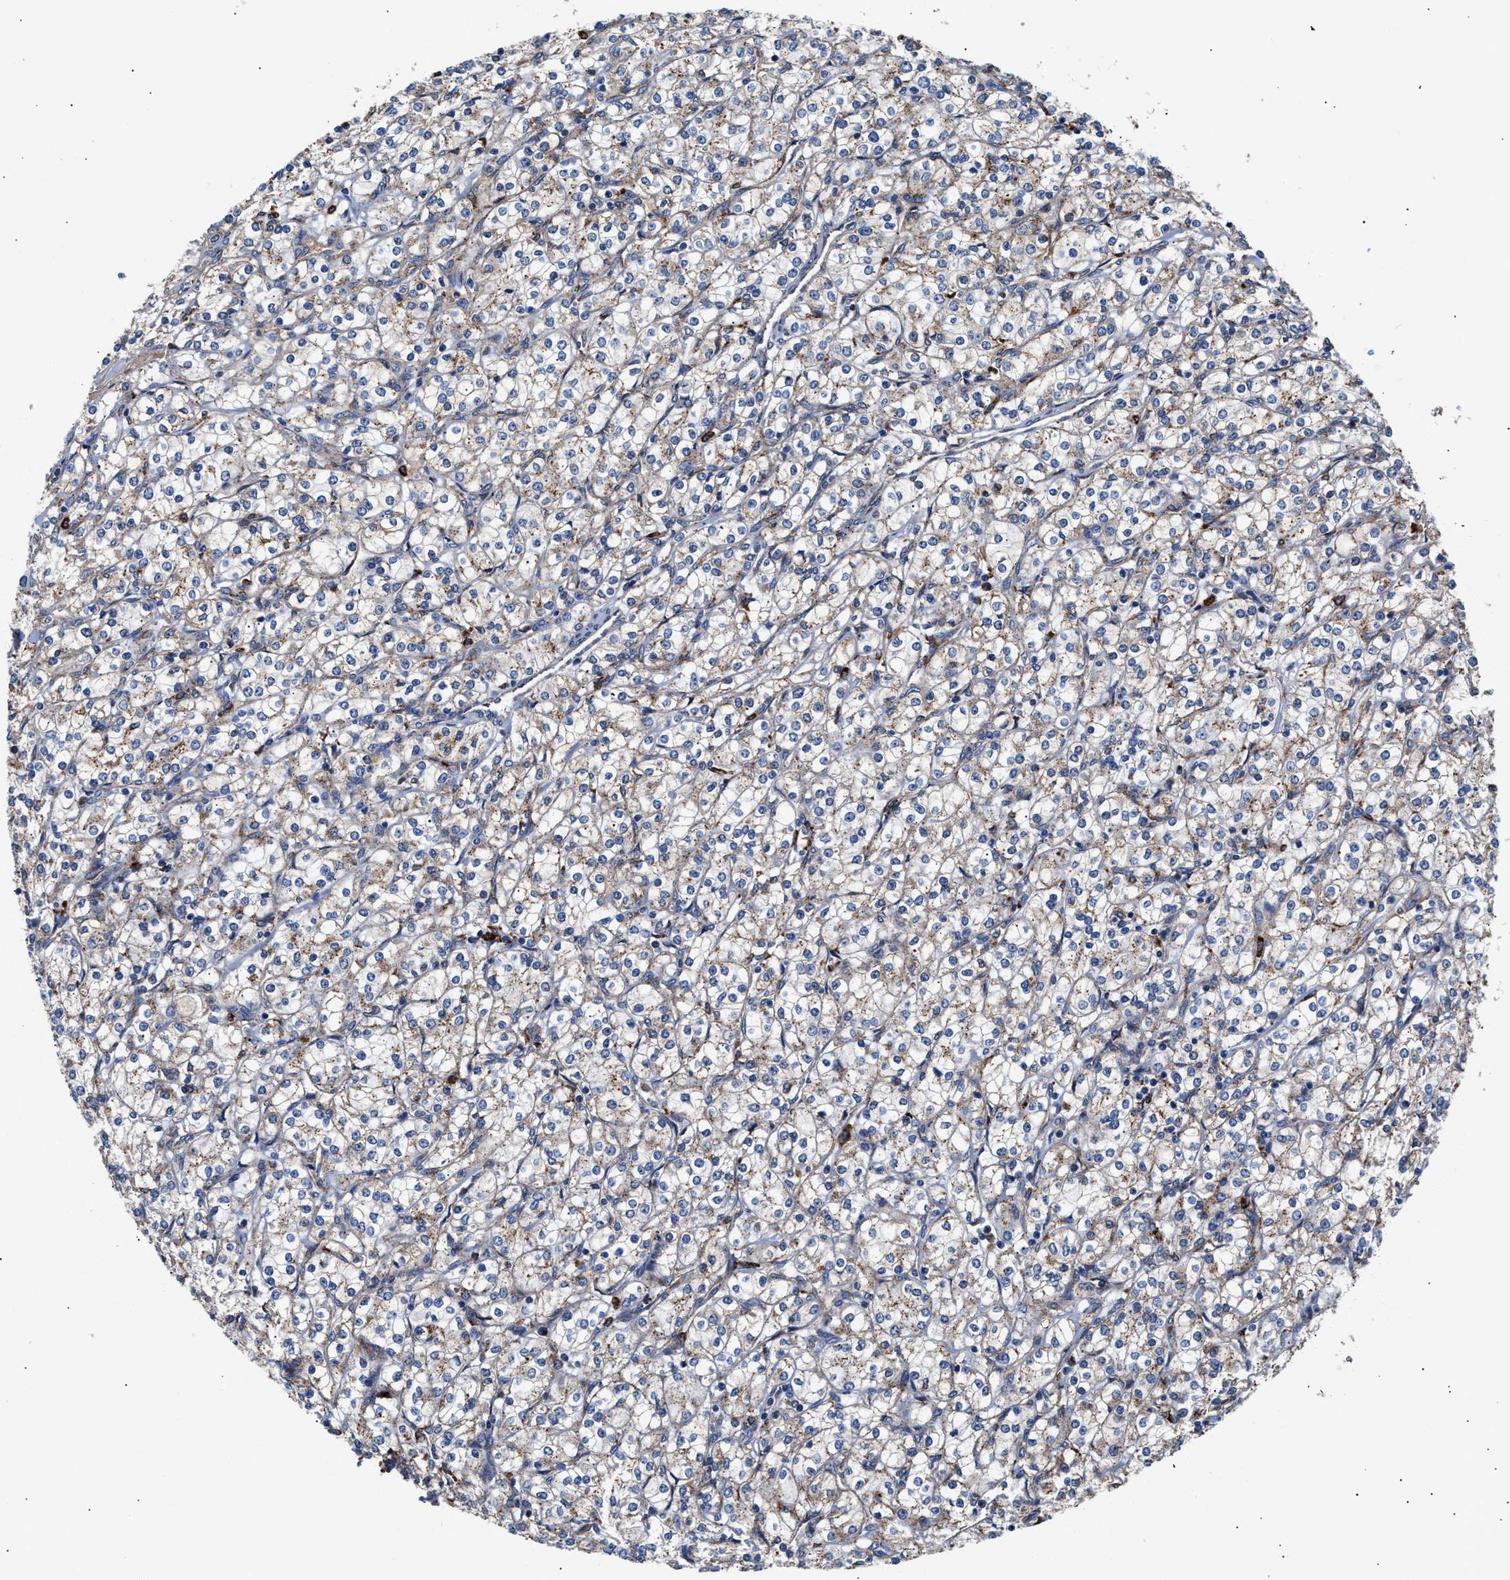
{"staining": {"intensity": "weak", "quantity": "25%-75%", "location": "cytoplasmic/membranous"}, "tissue": "renal cancer", "cell_type": "Tumor cells", "image_type": "cancer", "snomed": [{"axis": "morphology", "description": "Adenocarcinoma, NOS"}, {"axis": "topography", "description": "Kidney"}], "caption": "High-magnification brightfield microscopy of renal cancer (adenocarcinoma) stained with DAB (3,3'-diaminobenzidine) (brown) and counterstained with hematoxylin (blue). tumor cells exhibit weak cytoplasmic/membranous positivity is appreciated in about25%-75% of cells. Nuclei are stained in blue.", "gene": "CCDC146", "patient": {"sex": "male", "age": 77}}